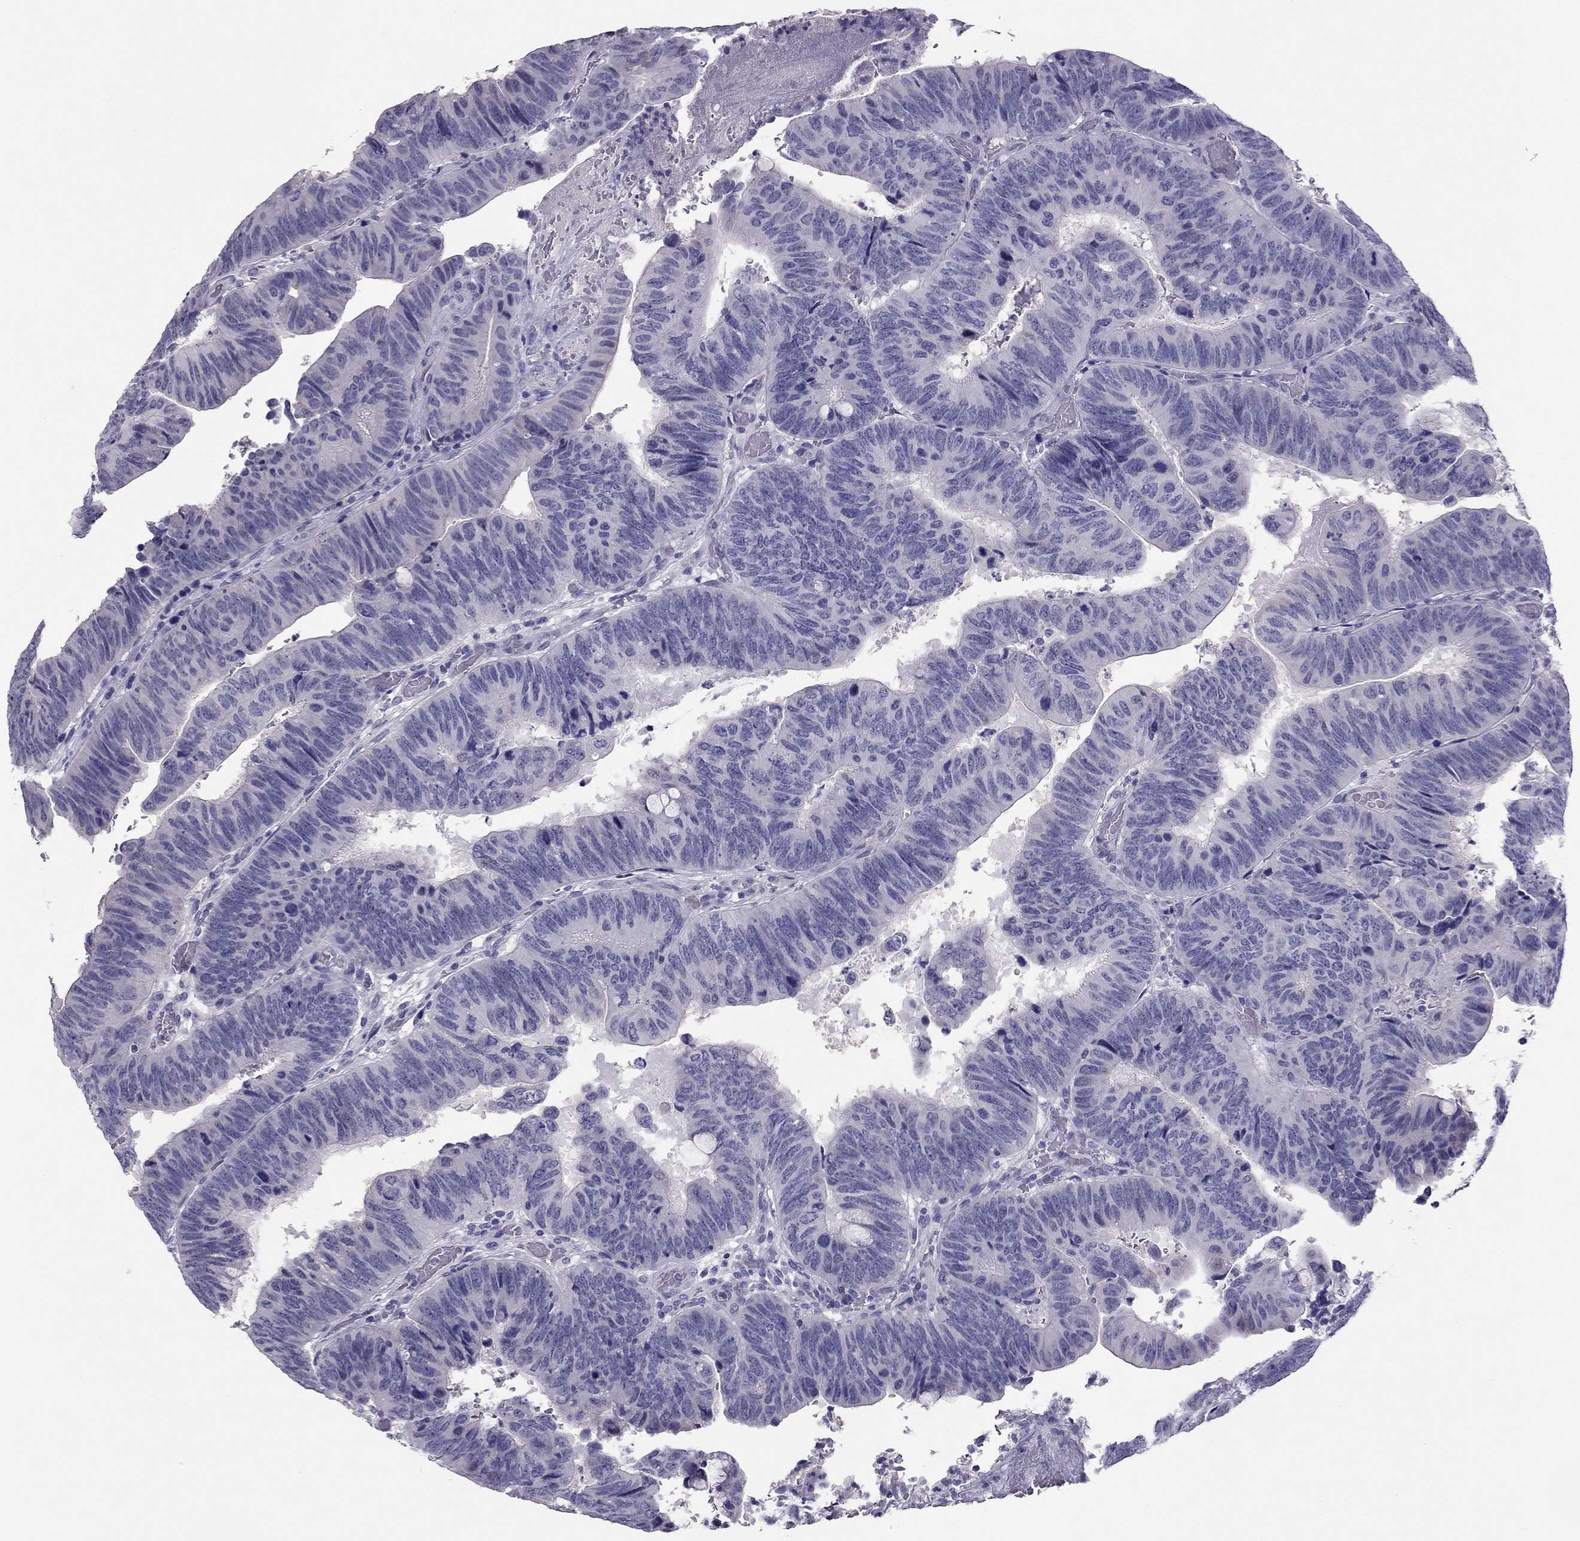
{"staining": {"intensity": "negative", "quantity": "none", "location": "none"}, "tissue": "colorectal cancer", "cell_type": "Tumor cells", "image_type": "cancer", "snomed": [{"axis": "morphology", "description": "Normal tissue, NOS"}, {"axis": "morphology", "description": "Adenocarcinoma, NOS"}, {"axis": "topography", "description": "Rectum"}], "caption": "There is no significant expression in tumor cells of colorectal cancer. (DAB (3,3'-diaminobenzidine) immunohistochemistry visualized using brightfield microscopy, high magnification).", "gene": "RHO", "patient": {"sex": "male", "age": 92}}